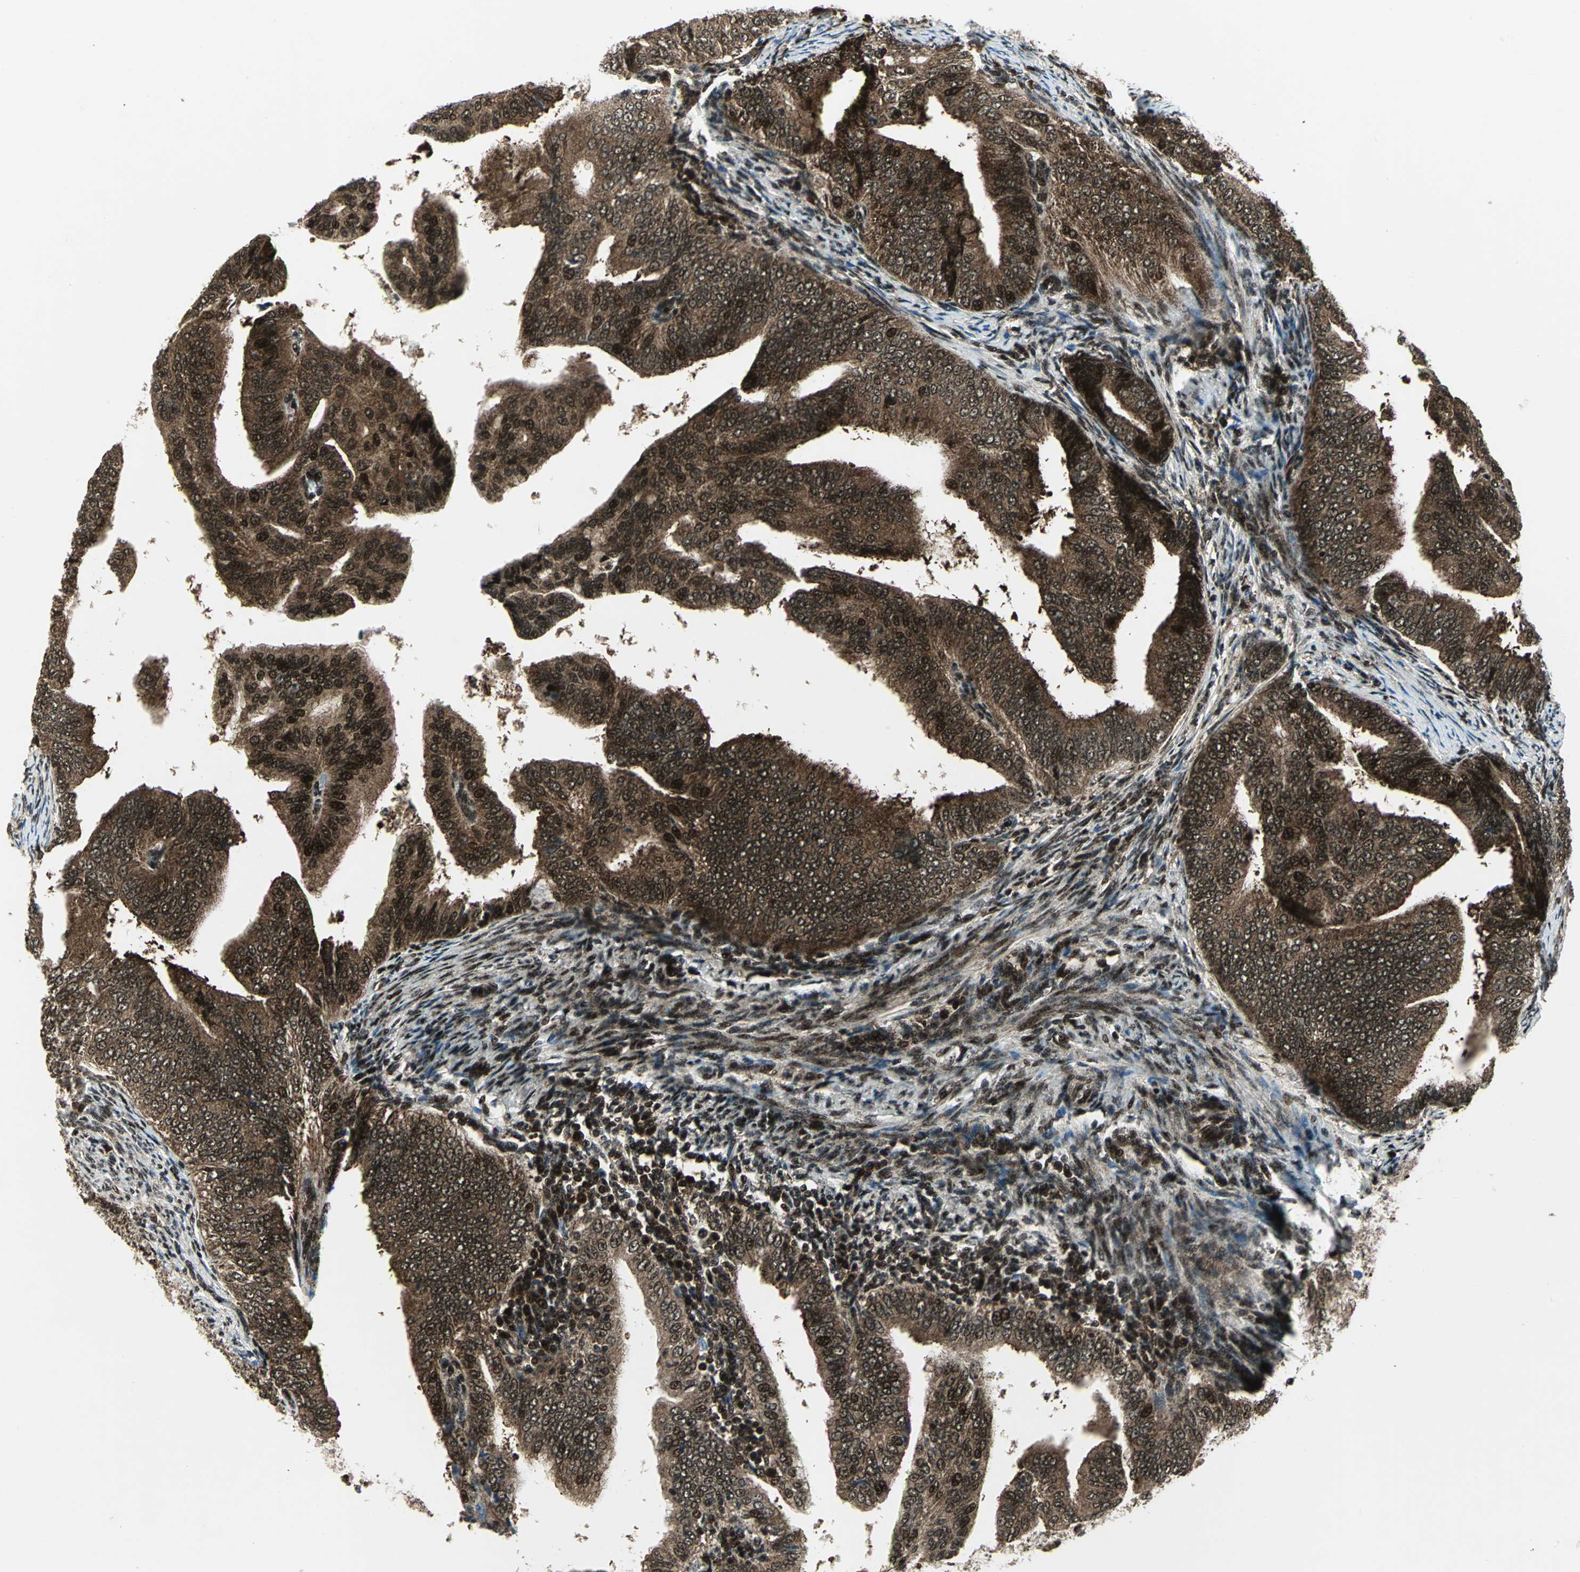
{"staining": {"intensity": "strong", "quantity": ">75%", "location": "cytoplasmic/membranous,nuclear"}, "tissue": "endometrial cancer", "cell_type": "Tumor cells", "image_type": "cancer", "snomed": [{"axis": "morphology", "description": "Adenocarcinoma, NOS"}, {"axis": "topography", "description": "Endometrium"}], "caption": "There is high levels of strong cytoplasmic/membranous and nuclear expression in tumor cells of endometrial cancer (adenocarcinoma), as demonstrated by immunohistochemical staining (brown color).", "gene": "COPS5", "patient": {"sex": "female", "age": 58}}